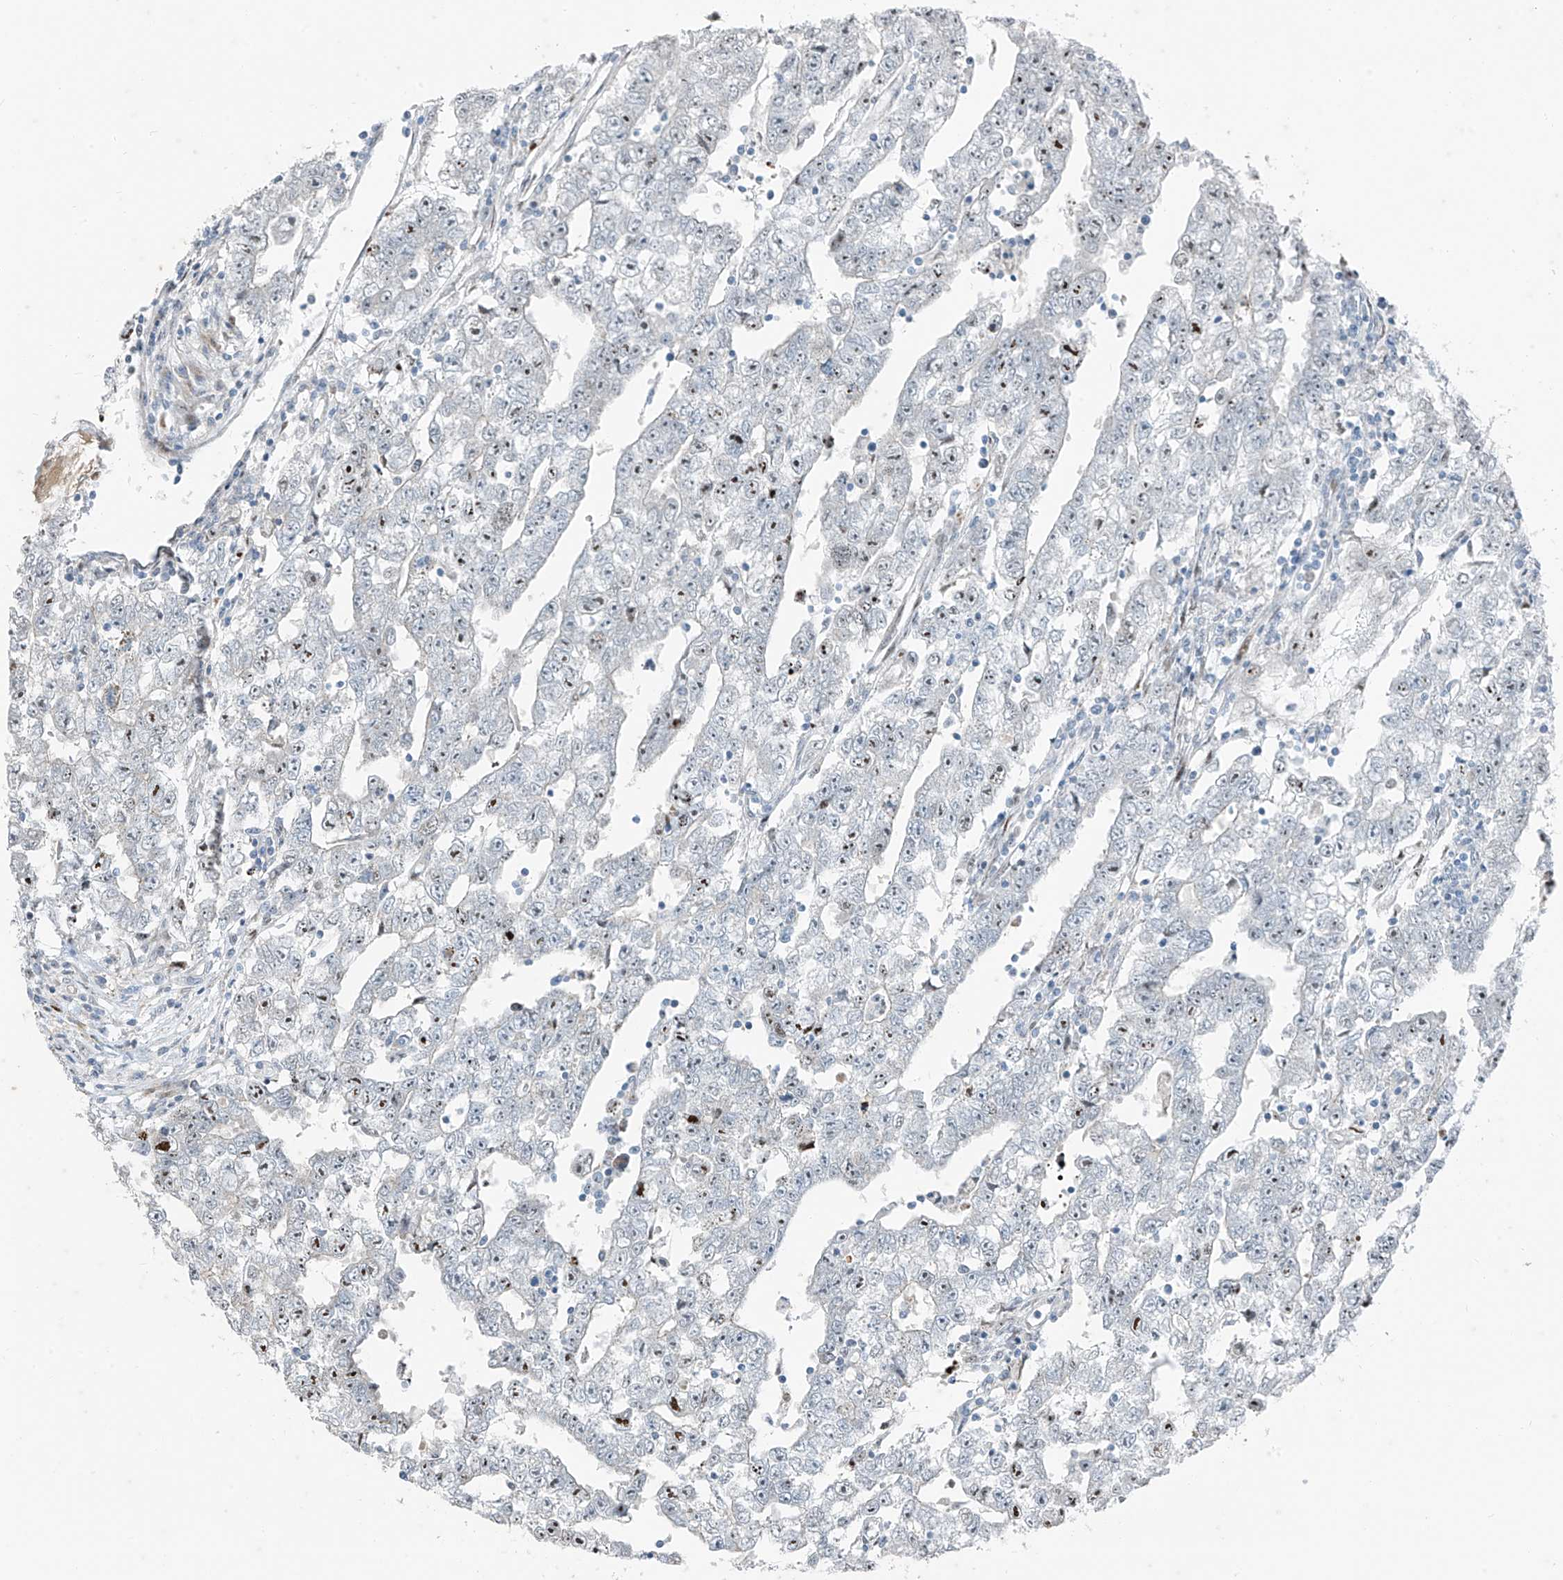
{"staining": {"intensity": "moderate", "quantity": "25%-75%", "location": "nuclear"}, "tissue": "testis cancer", "cell_type": "Tumor cells", "image_type": "cancer", "snomed": [{"axis": "morphology", "description": "Carcinoma, Embryonal, NOS"}, {"axis": "topography", "description": "Testis"}], "caption": "Testis embryonal carcinoma stained with a protein marker demonstrates moderate staining in tumor cells.", "gene": "PPCS", "patient": {"sex": "male", "age": 25}}